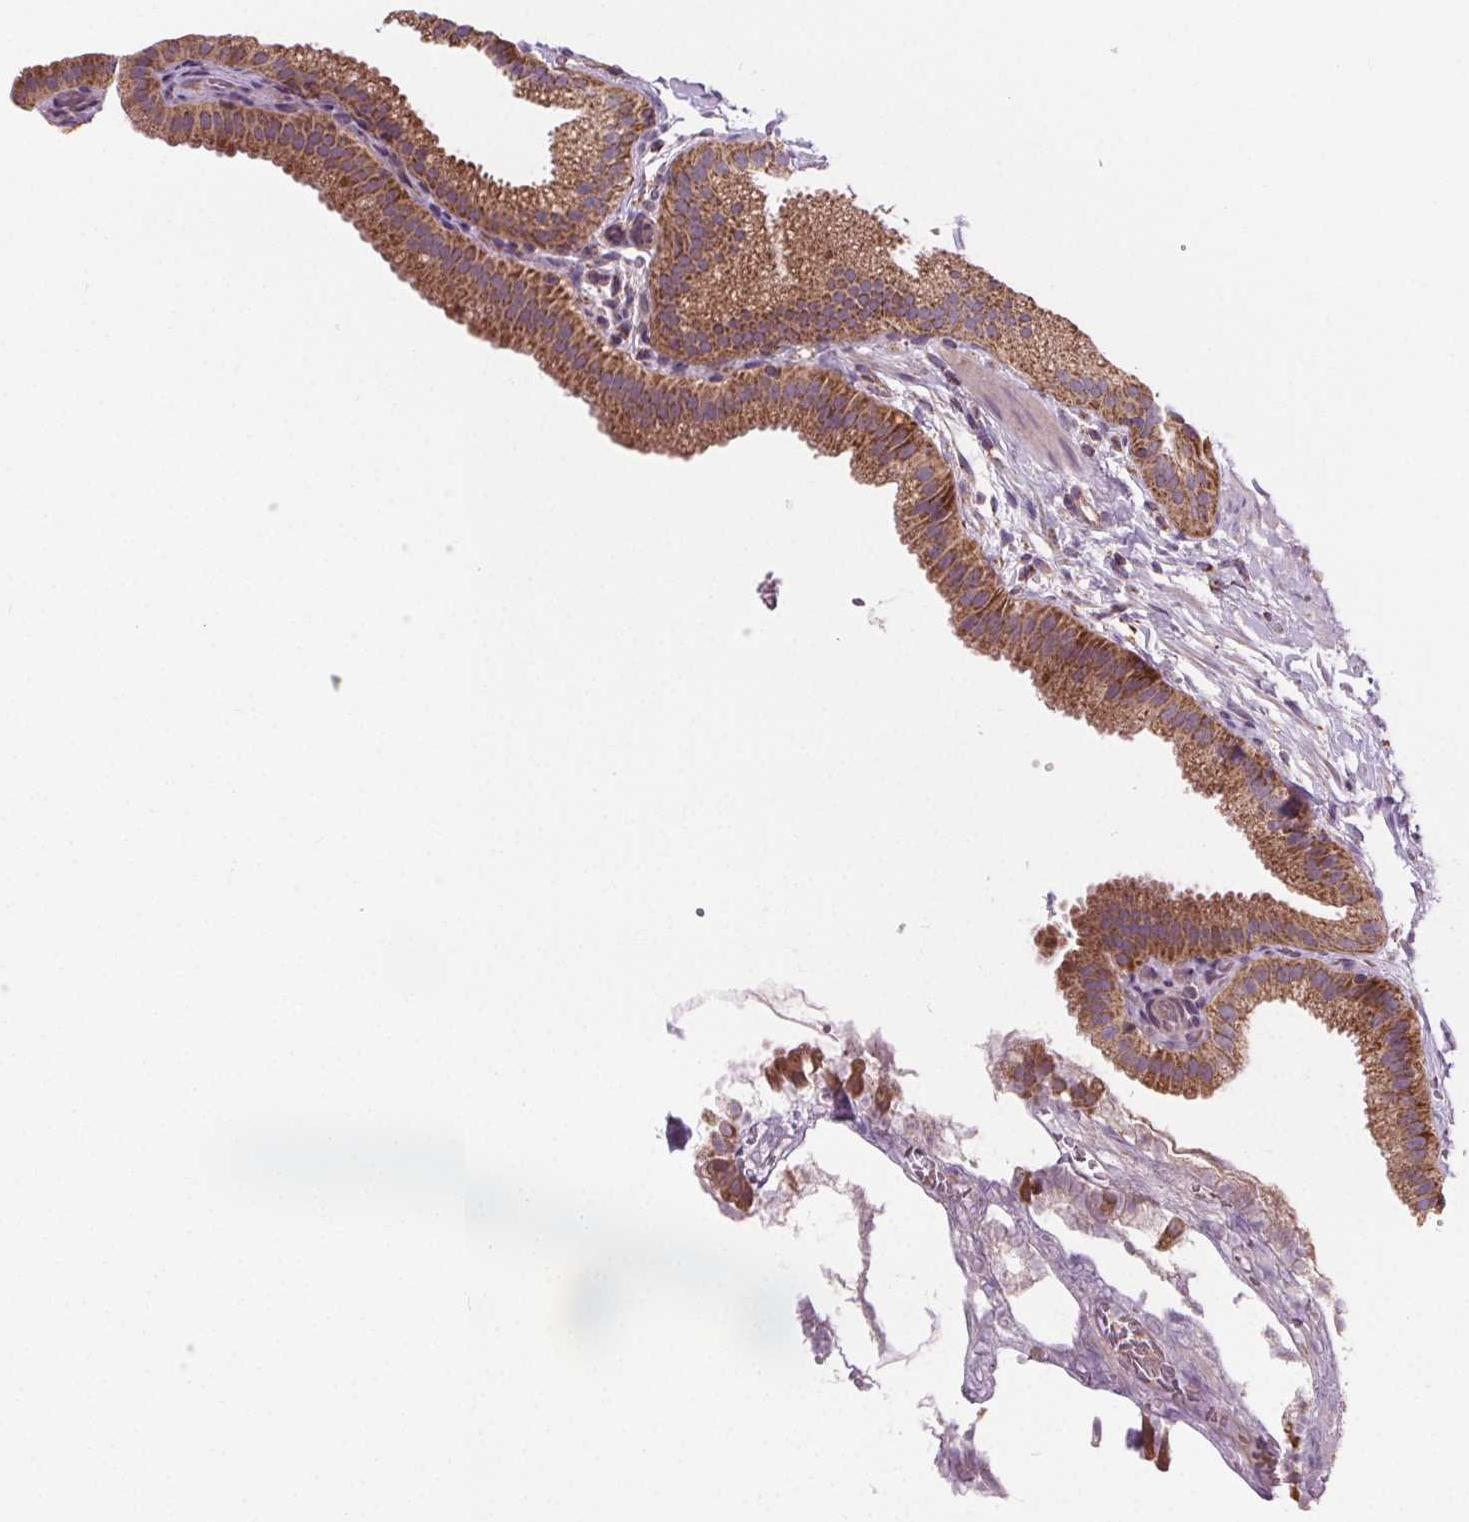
{"staining": {"intensity": "moderate", "quantity": ">75%", "location": "cytoplasmic/membranous"}, "tissue": "gallbladder", "cell_type": "Glandular cells", "image_type": "normal", "snomed": [{"axis": "morphology", "description": "Normal tissue, NOS"}, {"axis": "topography", "description": "Gallbladder"}], "caption": "Protein expression analysis of normal human gallbladder reveals moderate cytoplasmic/membranous expression in about >75% of glandular cells.", "gene": "GOLT1B", "patient": {"sex": "female", "age": 63}}